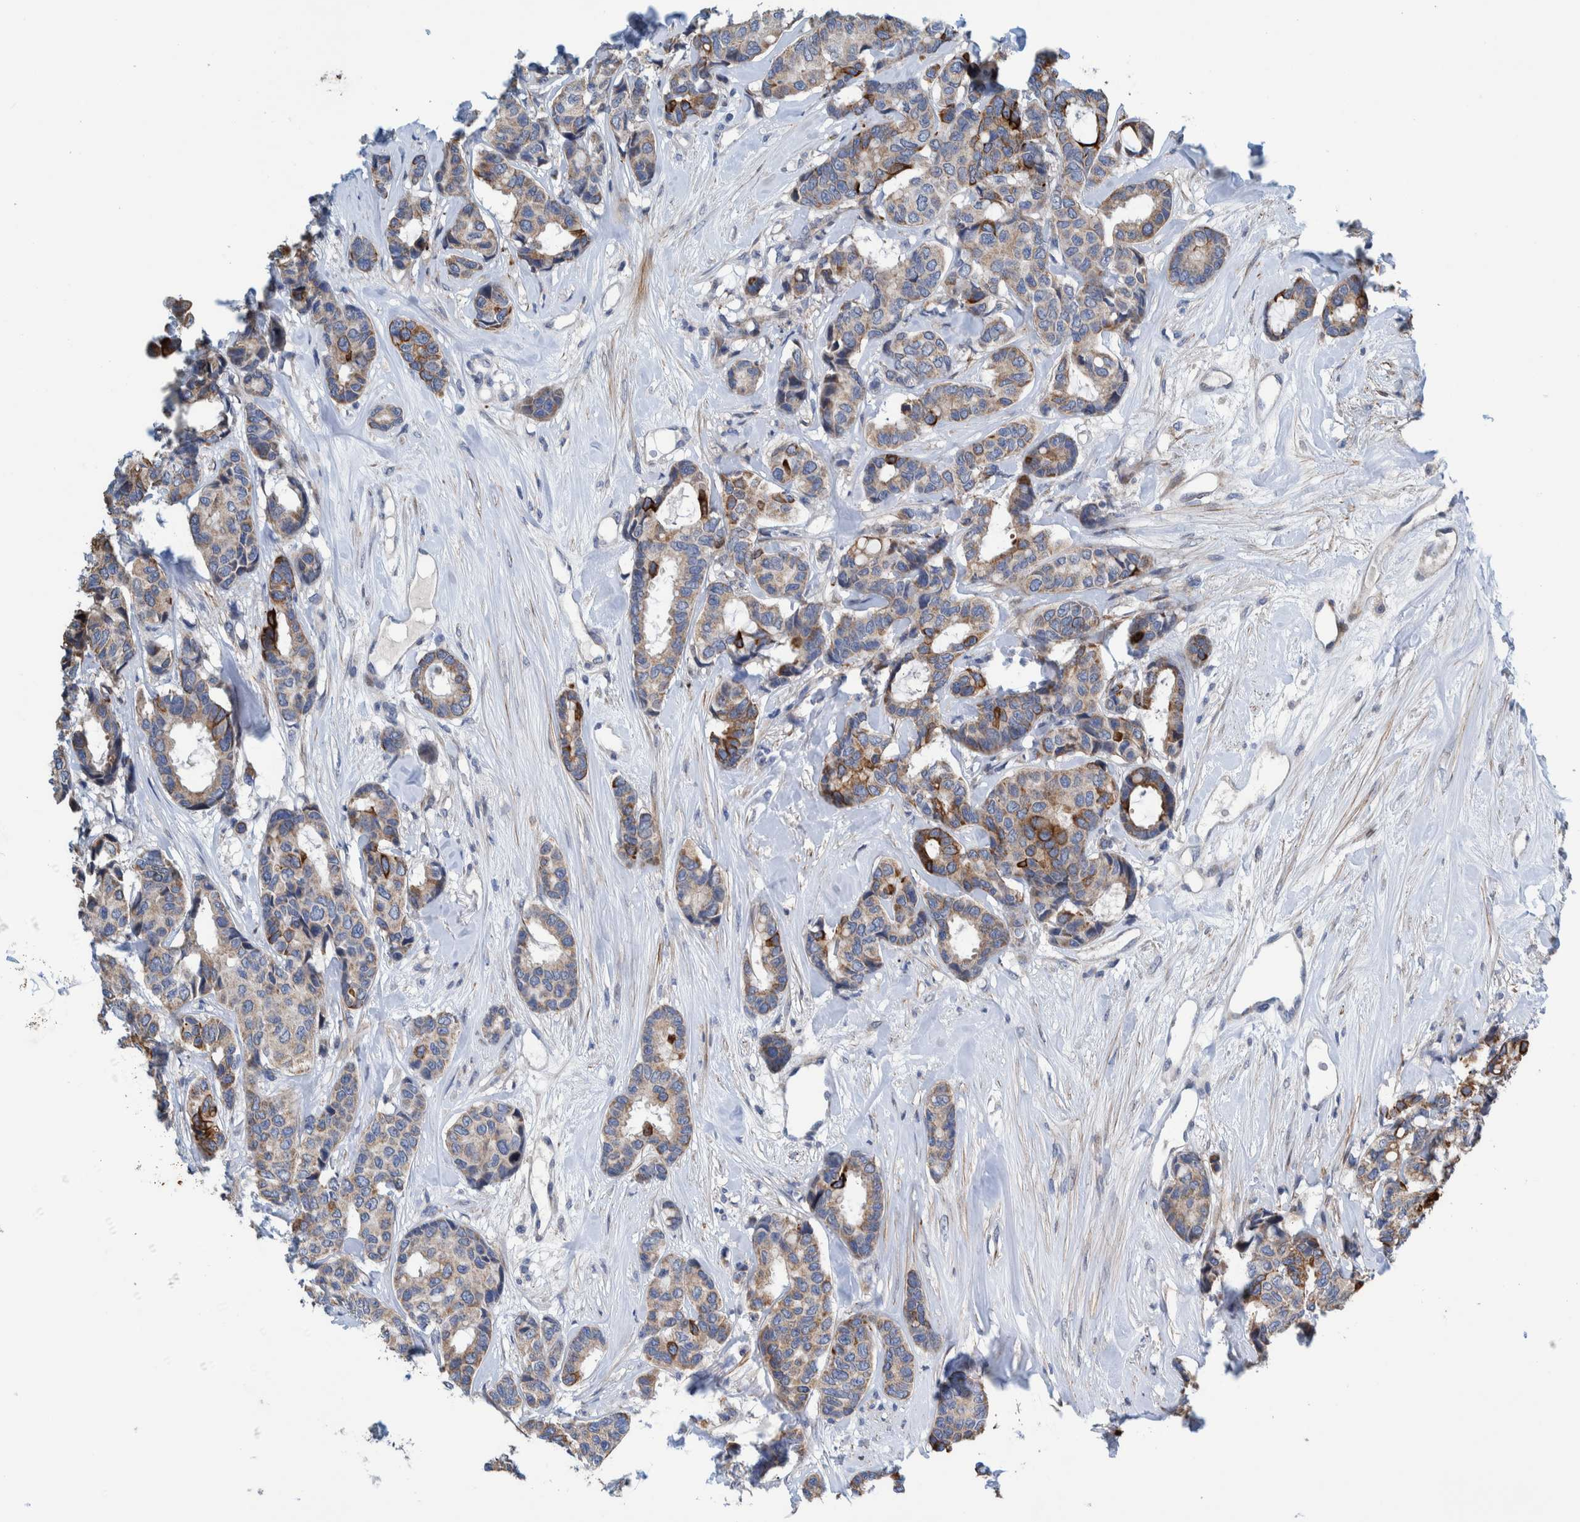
{"staining": {"intensity": "weak", "quantity": ">75%", "location": "cytoplasmic/membranous"}, "tissue": "breast cancer", "cell_type": "Tumor cells", "image_type": "cancer", "snomed": [{"axis": "morphology", "description": "Duct carcinoma"}, {"axis": "topography", "description": "Breast"}], "caption": "Protein expression analysis of breast cancer exhibits weak cytoplasmic/membranous staining in approximately >75% of tumor cells.", "gene": "MKS1", "patient": {"sex": "female", "age": 87}}